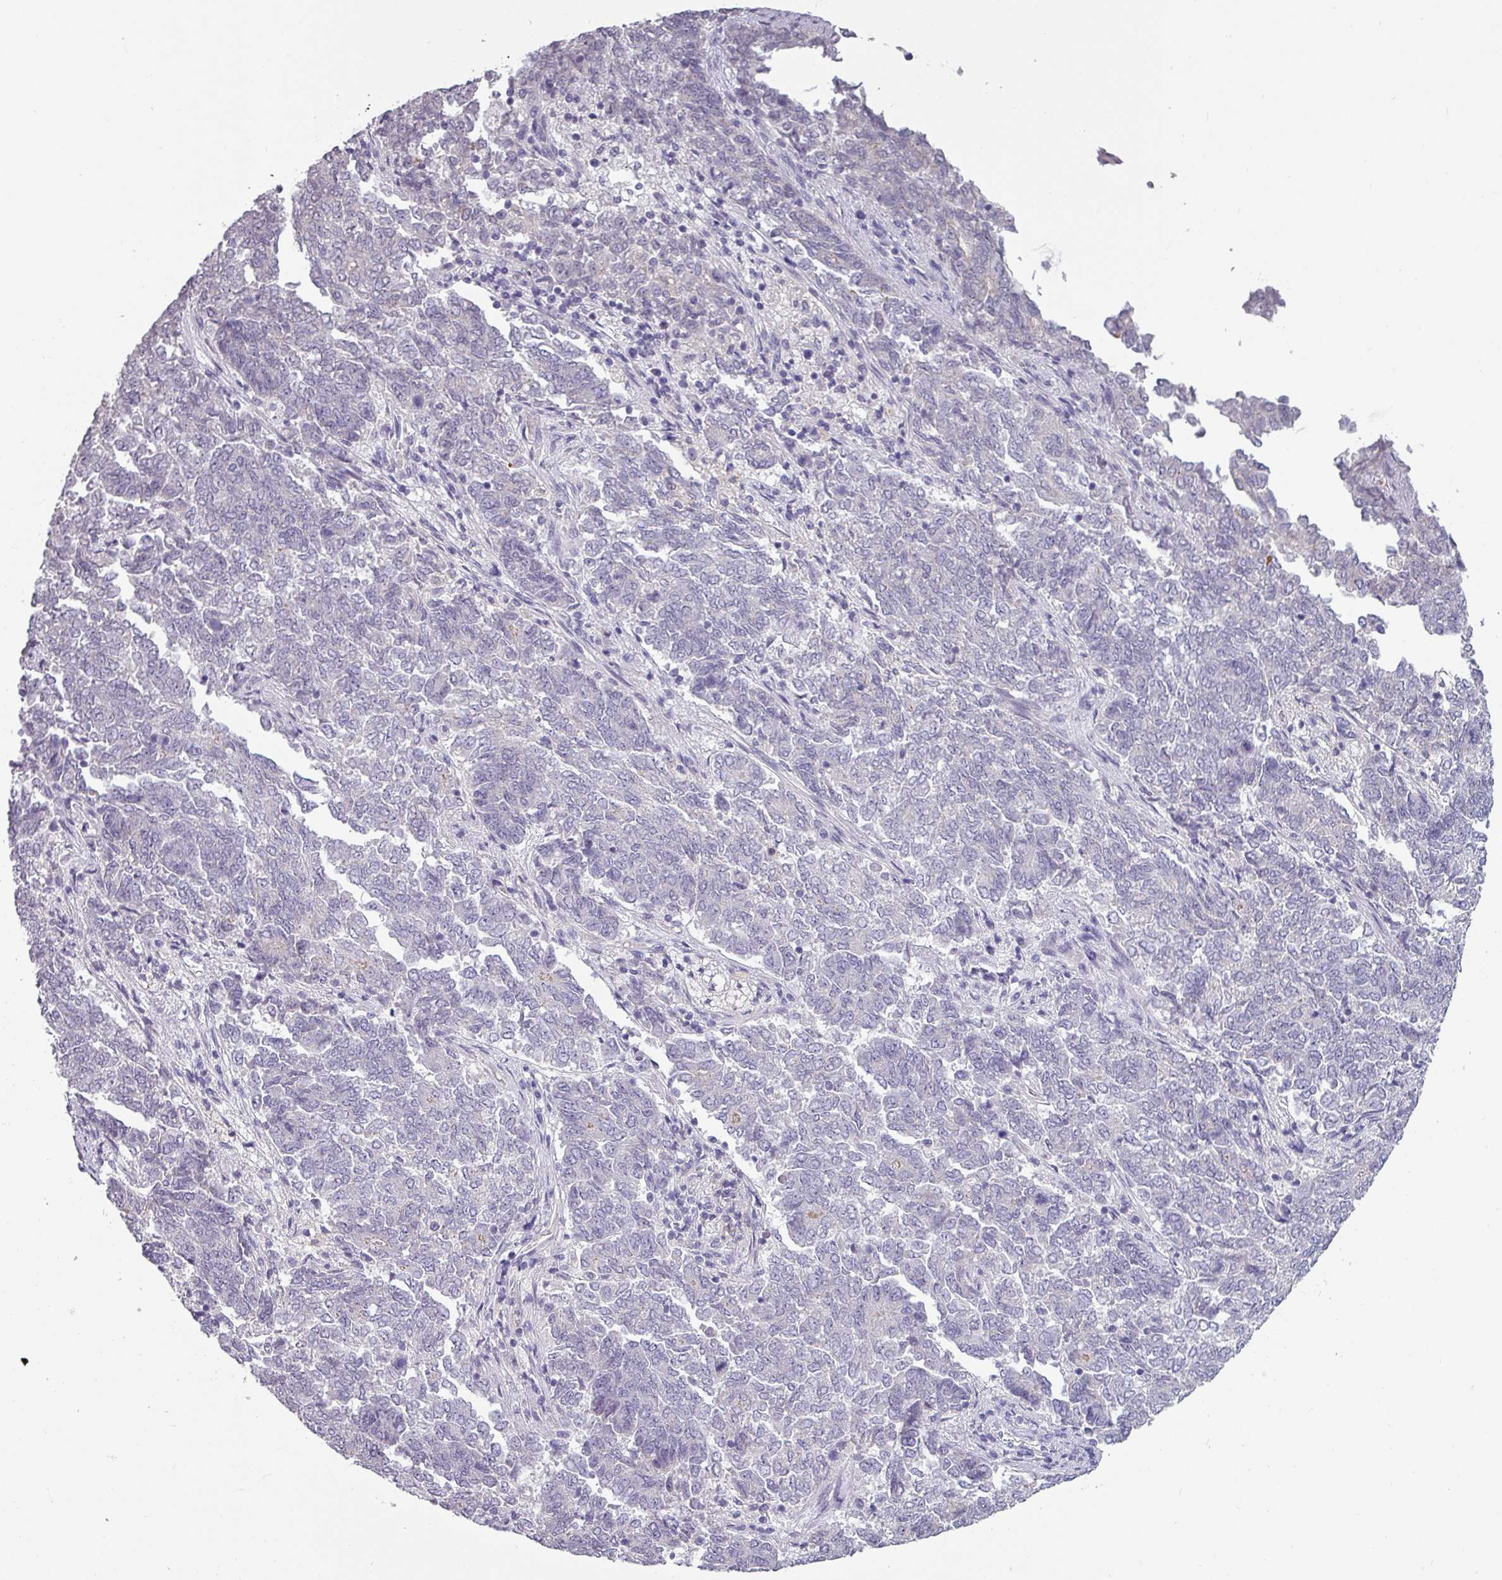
{"staining": {"intensity": "negative", "quantity": "none", "location": "none"}, "tissue": "endometrial cancer", "cell_type": "Tumor cells", "image_type": "cancer", "snomed": [{"axis": "morphology", "description": "Adenocarcinoma, NOS"}, {"axis": "topography", "description": "Endometrium"}], "caption": "There is no significant positivity in tumor cells of endometrial cancer.", "gene": "SLC26A9", "patient": {"sex": "female", "age": 80}}